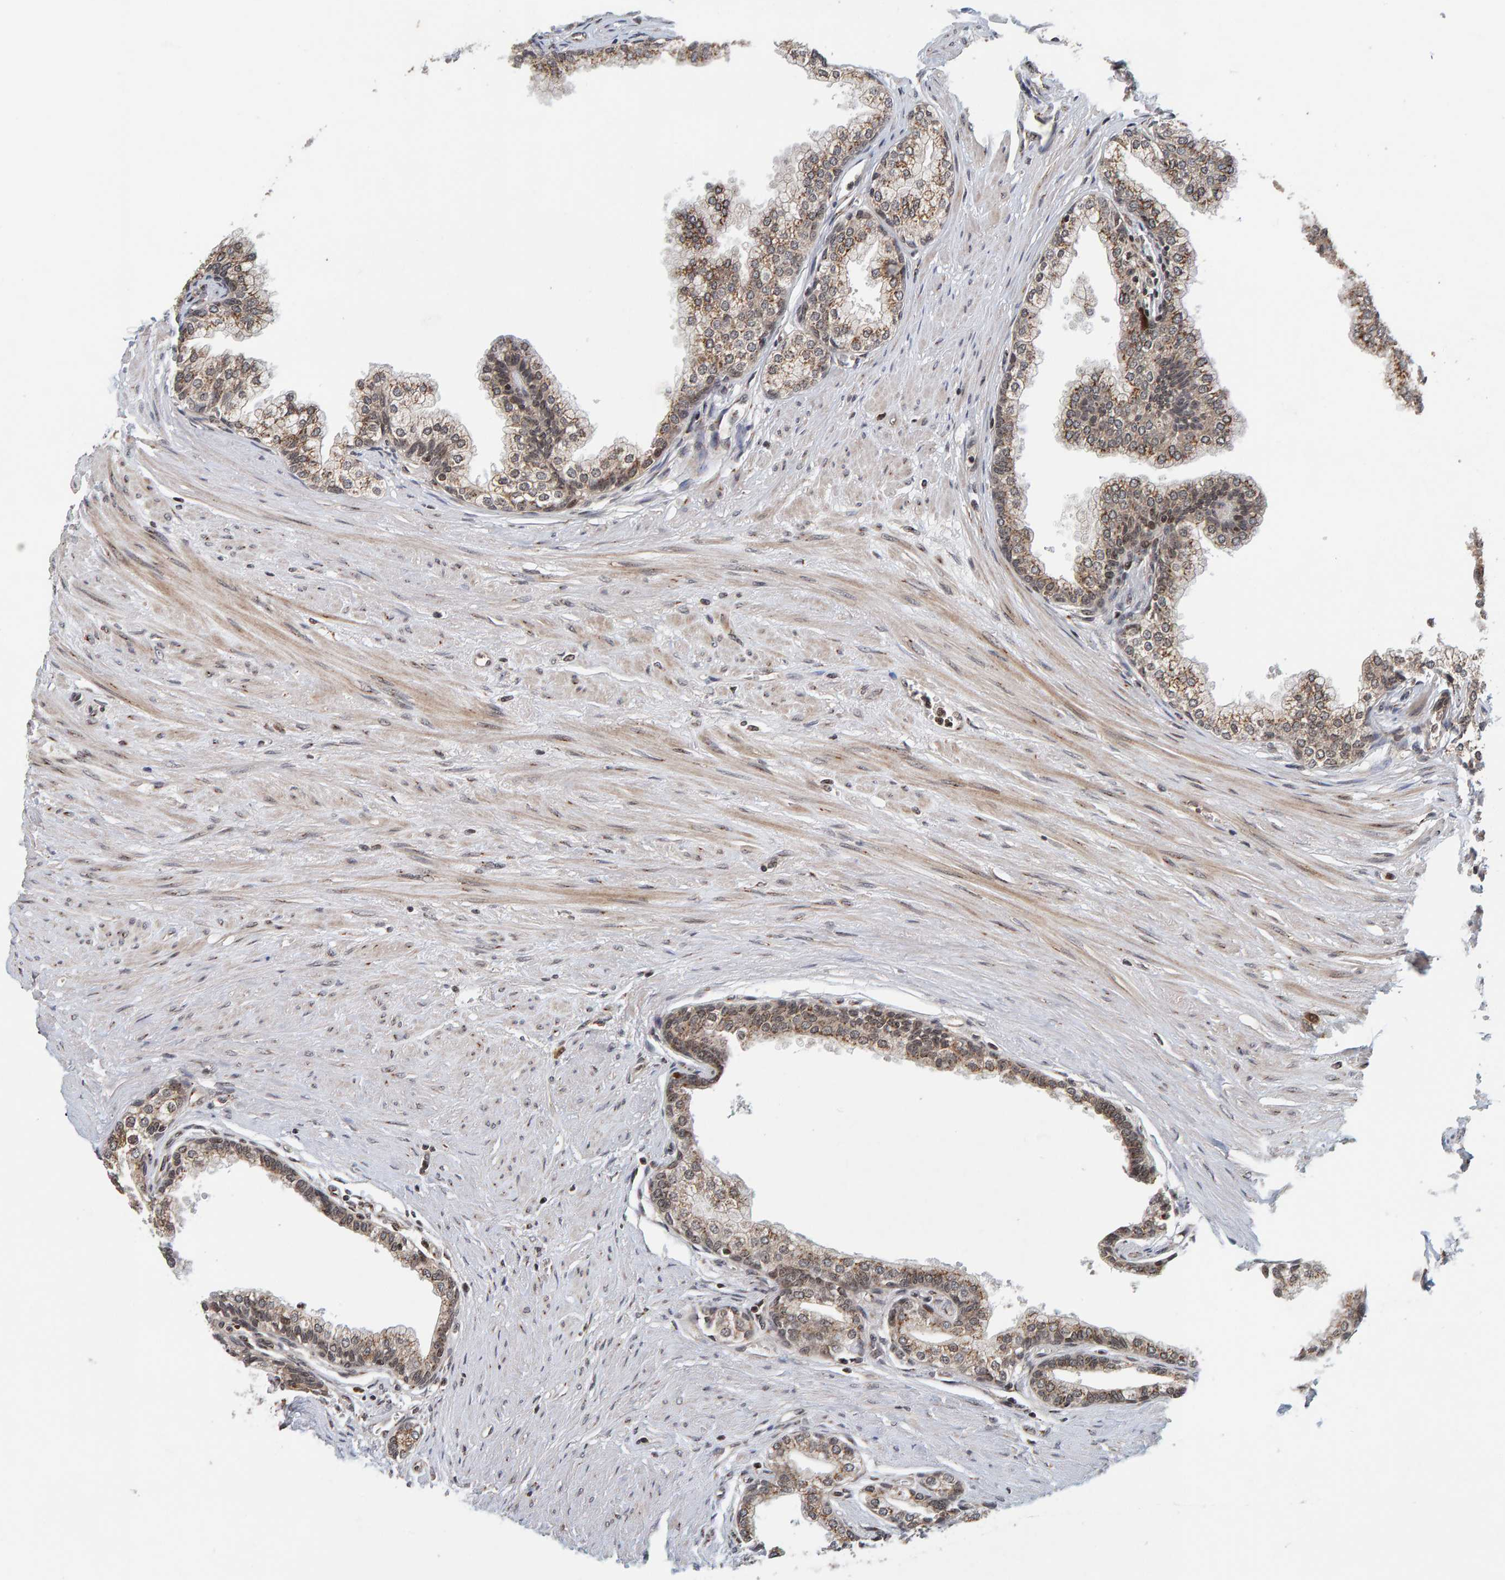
{"staining": {"intensity": "moderate", "quantity": ">75%", "location": "cytoplasmic/membranous"}, "tissue": "prostate", "cell_type": "Glandular cells", "image_type": "normal", "snomed": [{"axis": "morphology", "description": "Normal tissue, NOS"}, {"axis": "morphology", "description": "Urothelial carcinoma, Low grade"}, {"axis": "topography", "description": "Urinary bladder"}, {"axis": "topography", "description": "Prostate"}], "caption": "IHC staining of benign prostate, which reveals medium levels of moderate cytoplasmic/membranous expression in about >75% of glandular cells indicating moderate cytoplasmic/membranous protein positivity. The staining was performed using DAB (3,3'-diaminobenzidine) (brown) for protein detection and nuclei were counterstained in hematoxylin (blue).", "gene": "CCDC182", "patient": {"sex": "male", "age": 60}}